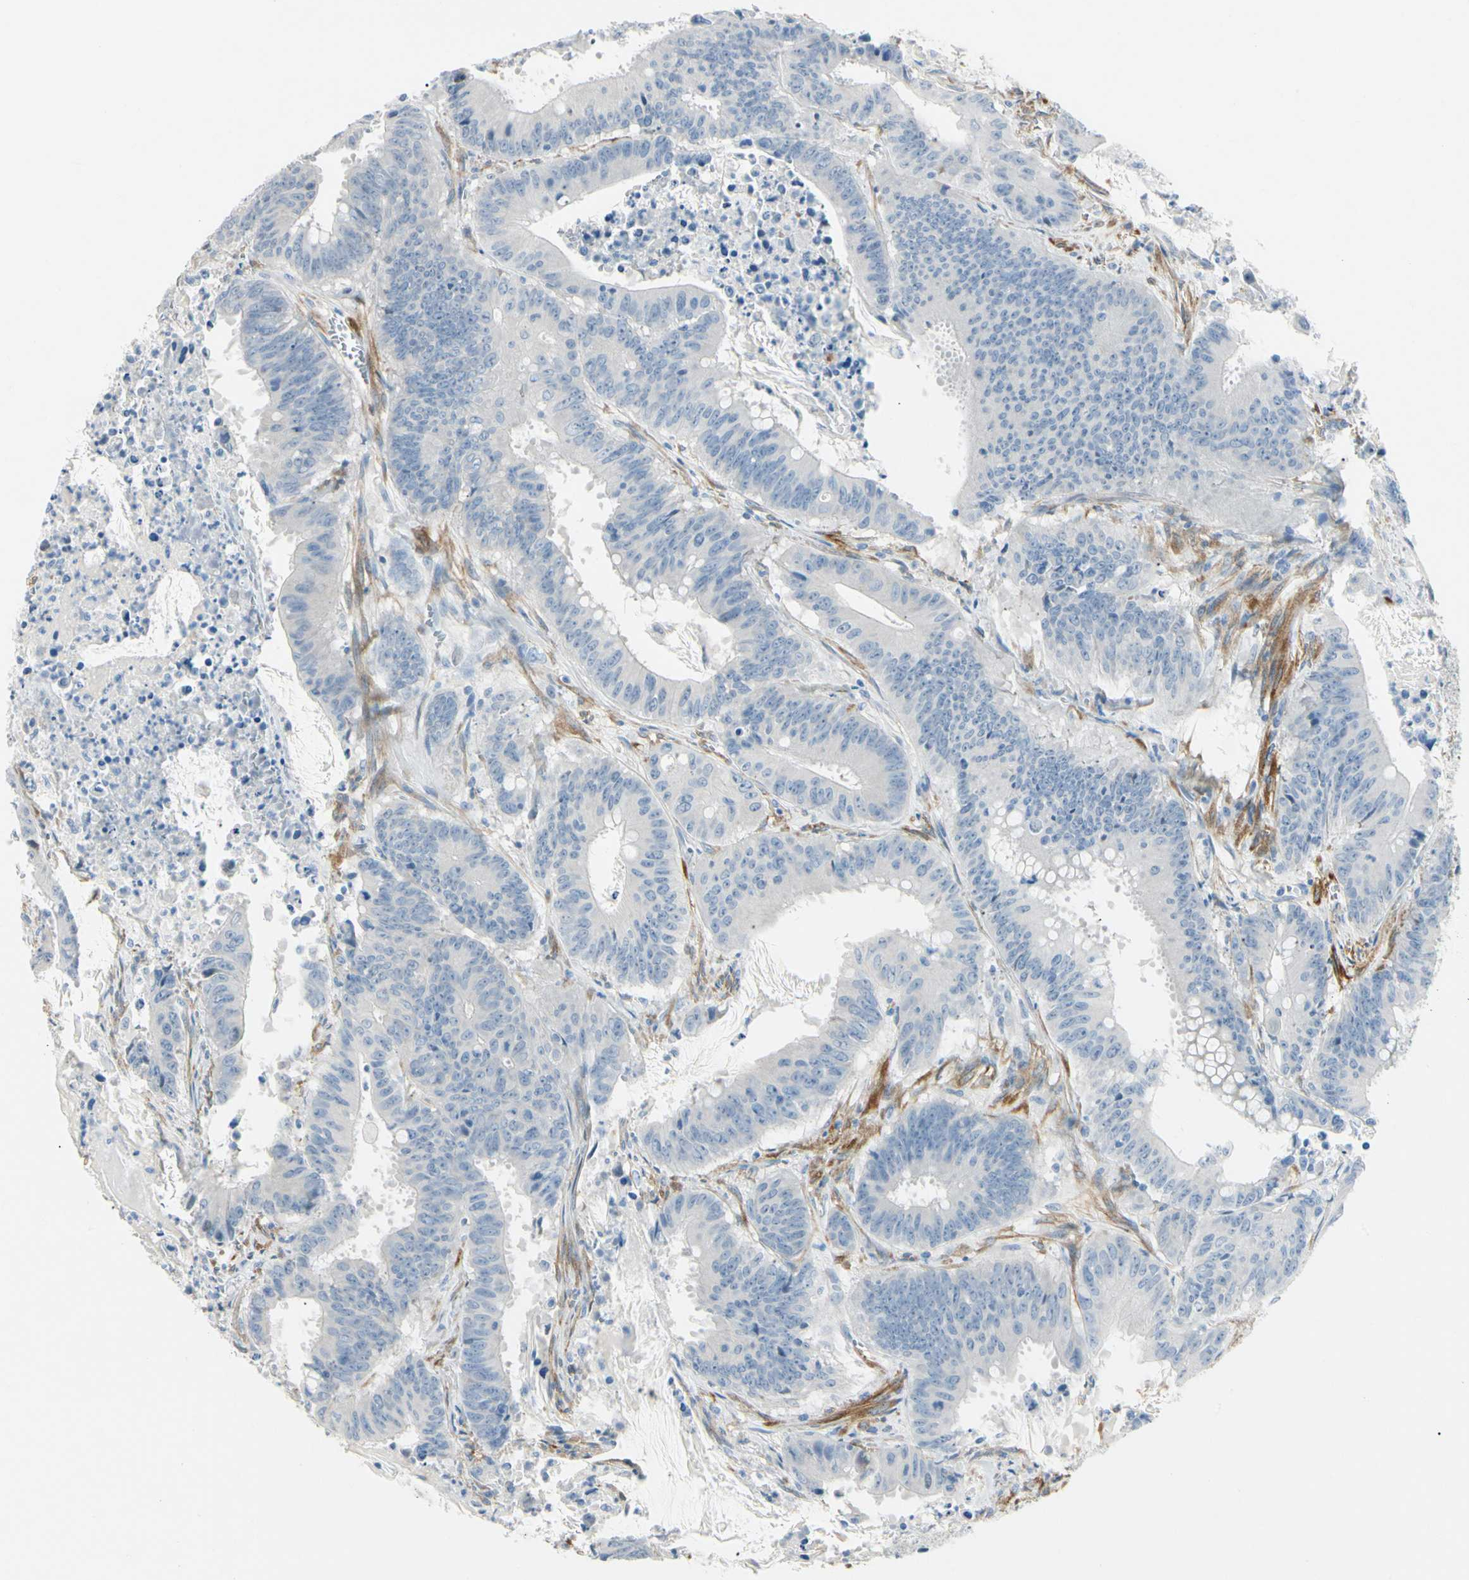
{"staining": {"intensity": "negative", "quantity": "none", "location": "none"}, "tissue": "colorectal cancer", "cell_type": "Tumor cells", "image_type": "cancer", "snomed": [{"axis": "morphology", "description": "Adenocarcinoma, NOS"}, {"axis": "topography", "description": "Colon"}], "caption": "The histopathology image reveals no significant expression in tumor cells of colorectal adenocarcinoma.", "gene": "AMPH", "patient": {"sex": "male", "age": 45}}